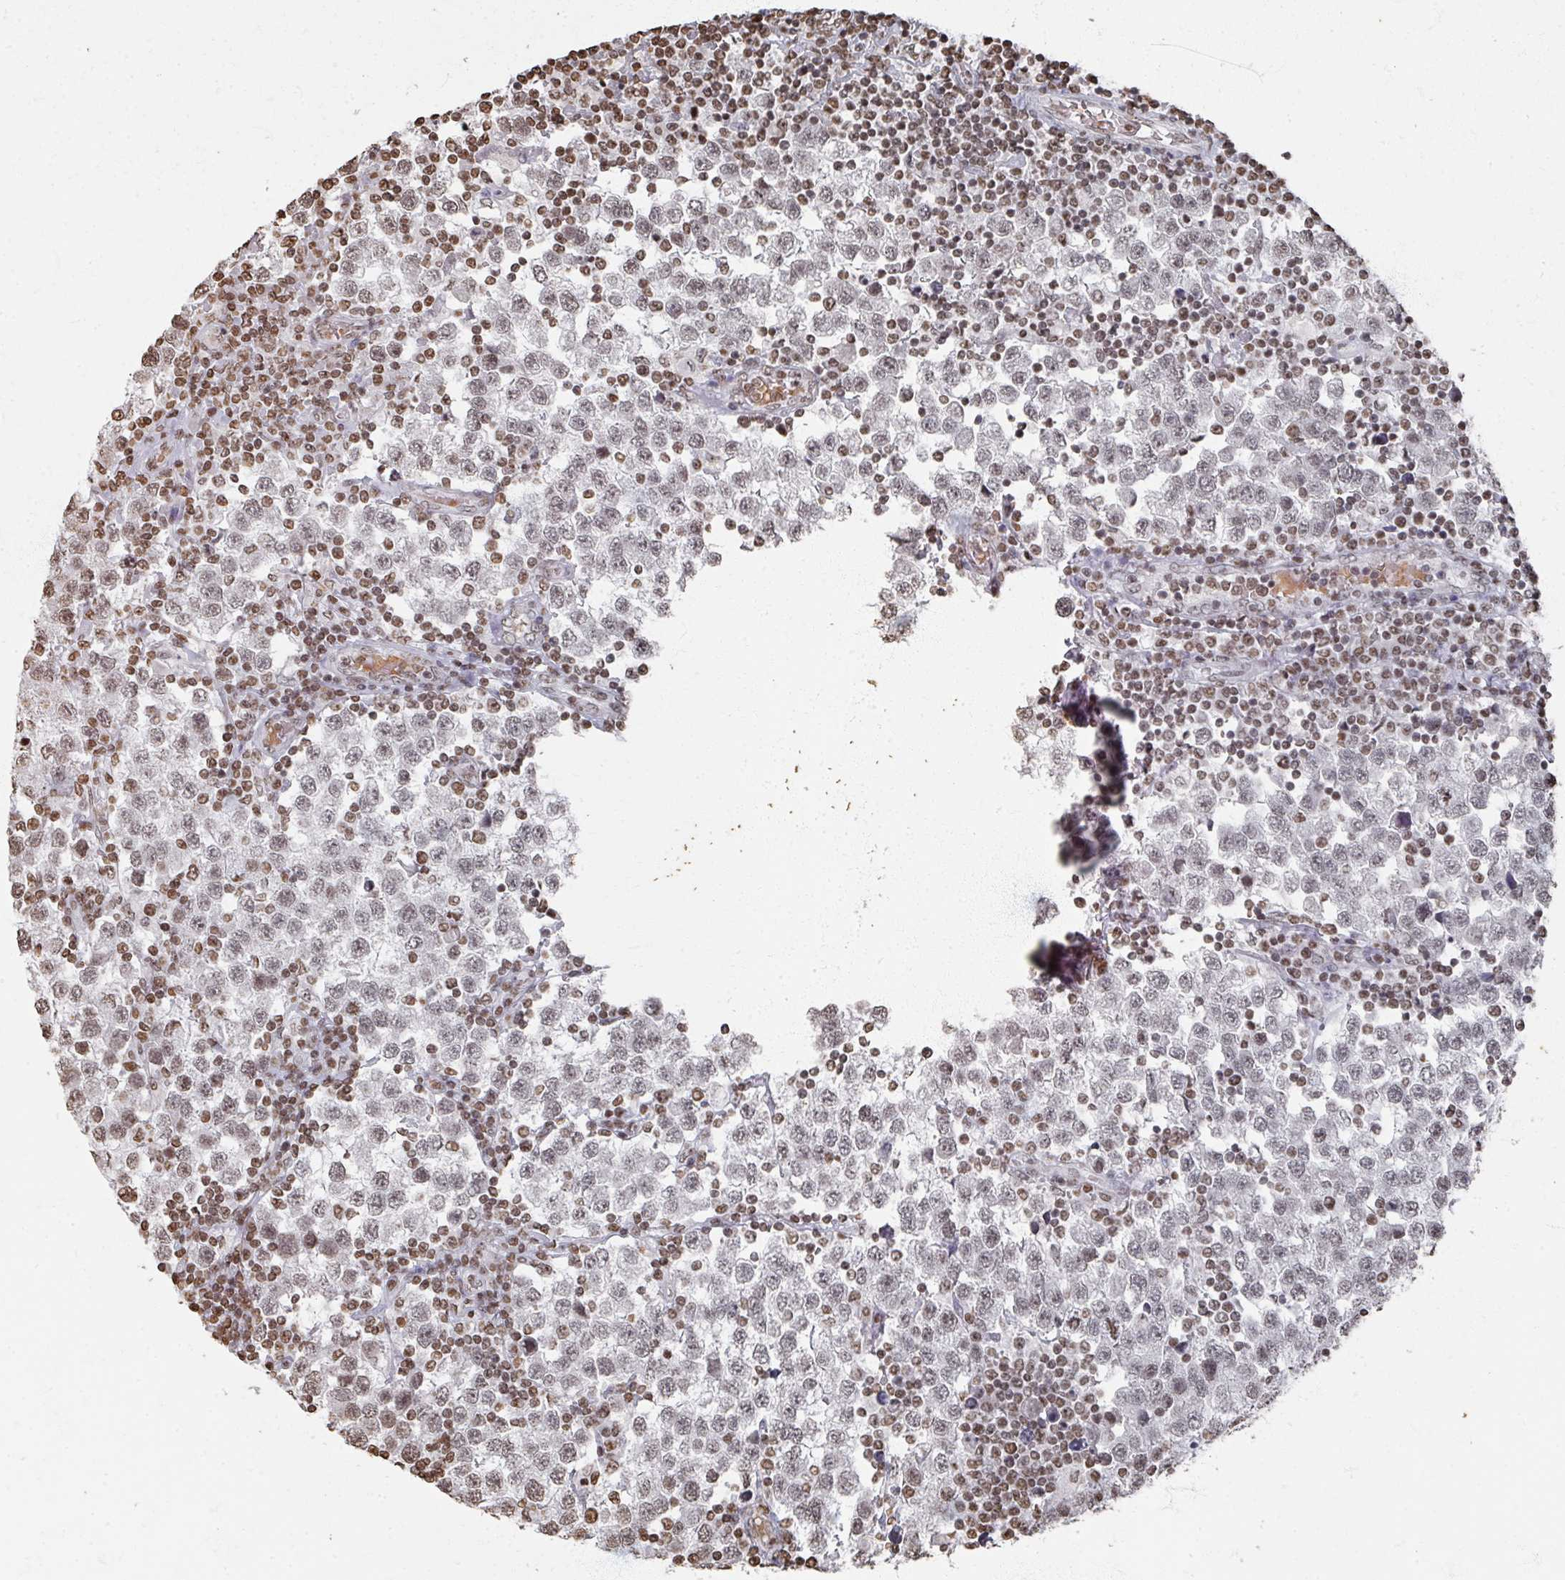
{"staining": {"intensity": "weak", "quantity": "<25%", "location": "nuclear"}, "tissue": "testis cancer", "cell_type": "Tumor cells", "image_type": "cancer", "snomed": [{"axis": "morphology", "description": "Seminoma, NOS"}, {"axis": "topography", "description": "Testis"}], "caption": "Immunohistochemistry (IHC) of human seminoma (testis) shows no expression in tumor cells.", "gene": "DCUN1D5", "patient": {"sex": "male", "age": 34}}